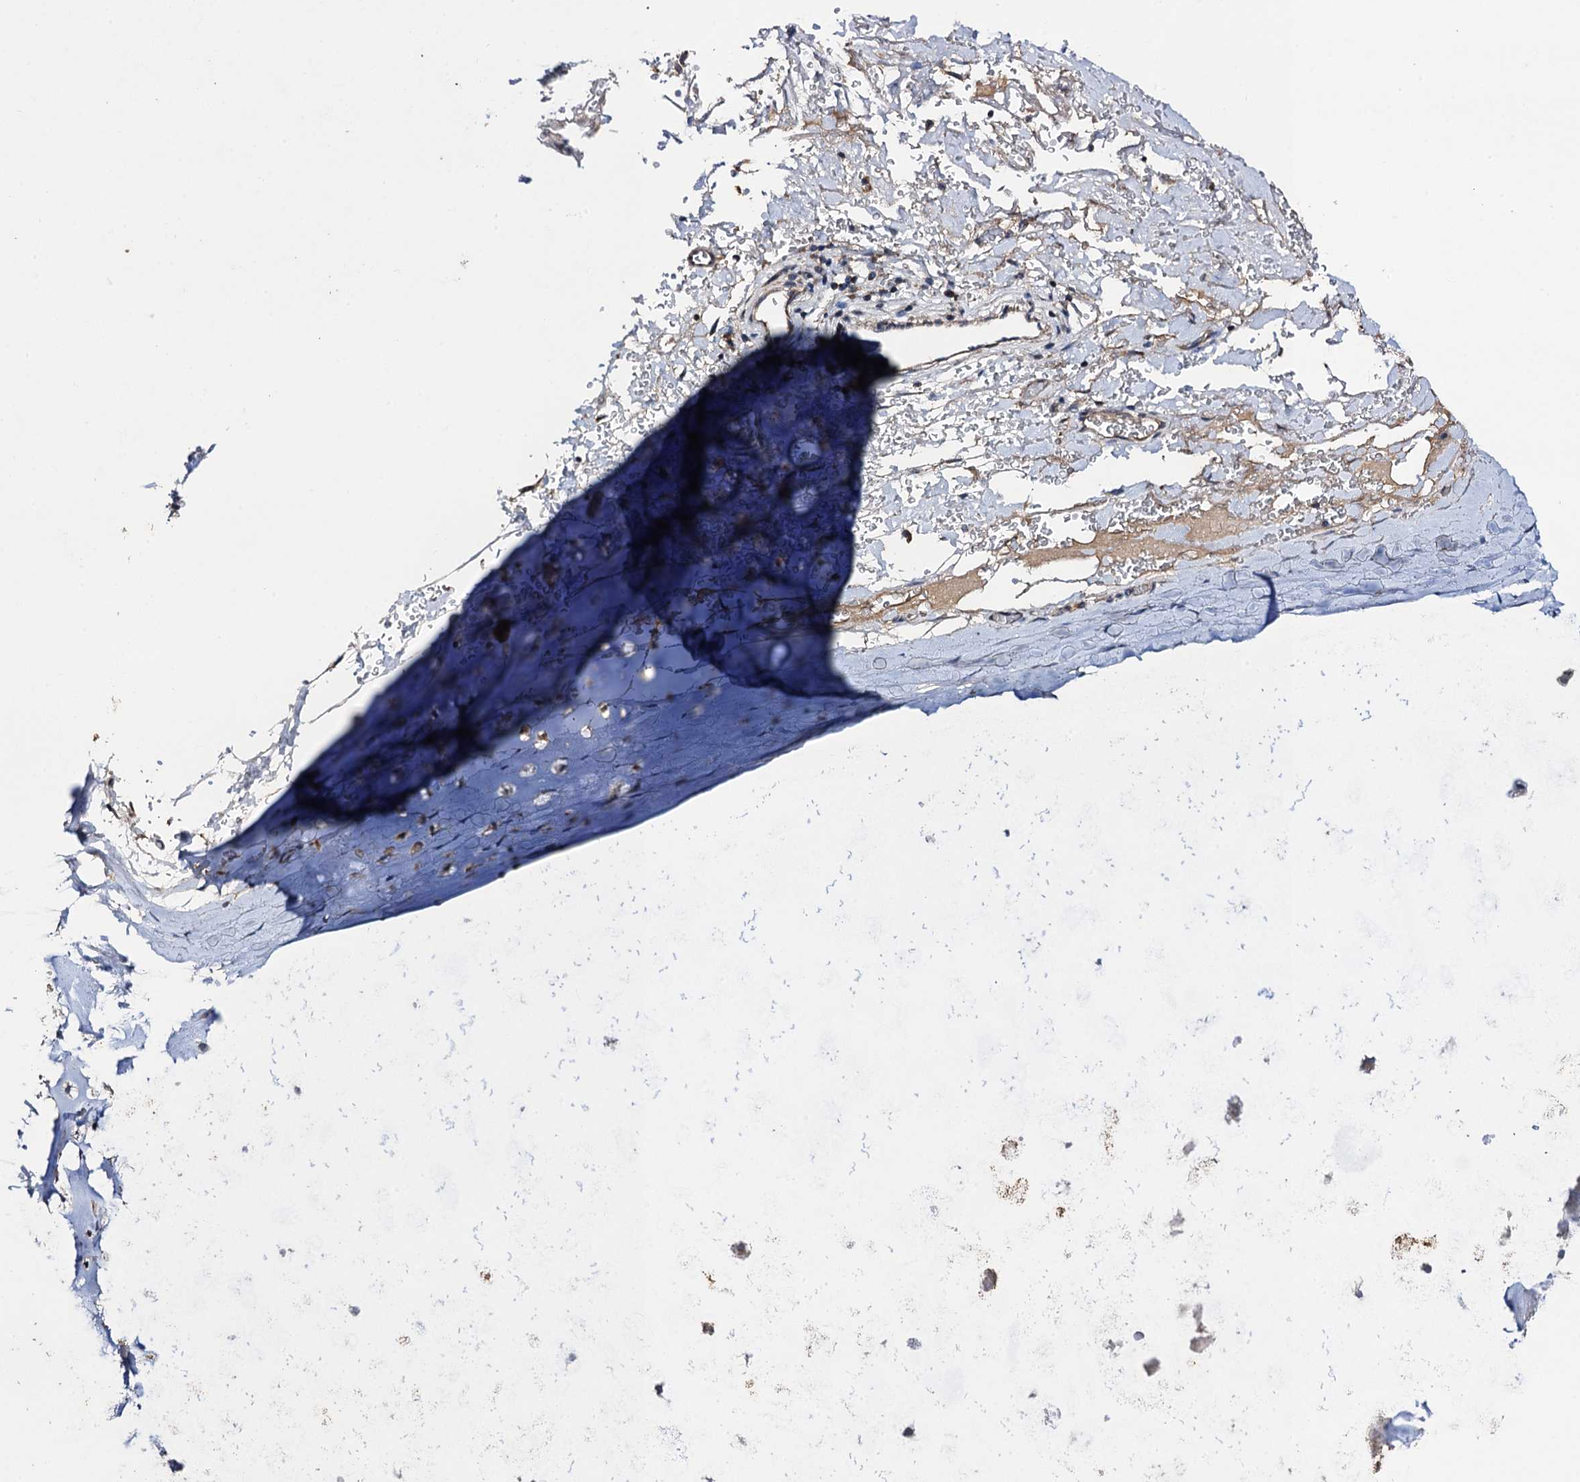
{"staining": {"intensity": "negative", "quantity": "none", "location": "none"}, "tissue": "adipose tissue", "cell_type": "Adipocytes", "image_type": "normal", "snomed": [{"axis": "morphology", "description": "Normal tissue, NOS"}, {"axis": "topography", "description": "Cartilage tissue"}], "caption": "There is no significant positivity in adipocytes of adipose tissue. (DAB immunohistochemistry (IHC) visualized using brightfield microscopy, high magnification).", "gene": "VPS37D", "patient": {"sex": "female", "age": 63}}